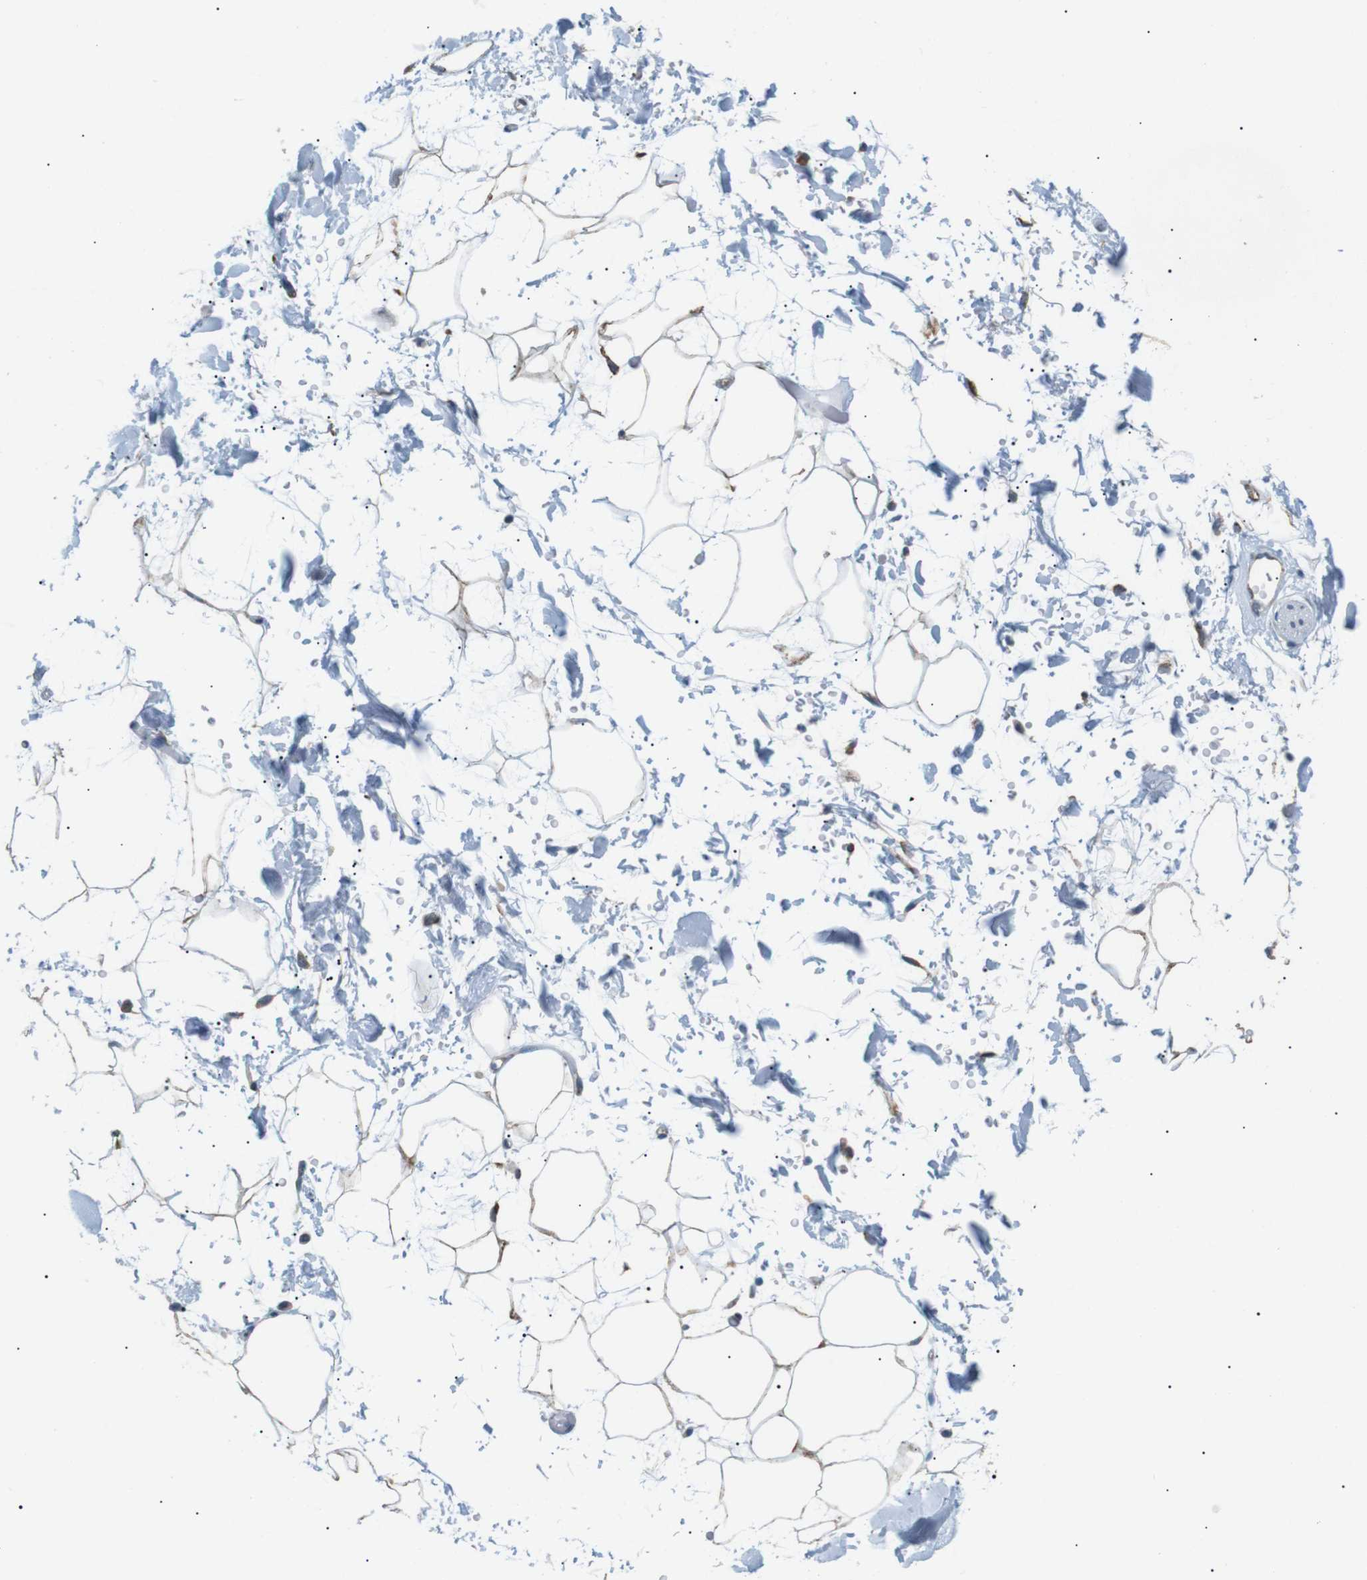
{"staining": {"intensity": "moderate", "quantity": "25%-75%", "location": "cytoplasmic/membranous"}, "tissue": "adipose tissue", "cell_type": "Adipocytes", "image_type": "normal", "snomed": [{"axis": "morphology", "description": "Normal tissue, NOS"}, {"axis": "topography", "description": "Soft tissue"}], "caption": "Moderate cytoplasmic/membranous protein staining is present in about 25%-75% of adipocytes in adipose tissue. The protein of interest is stained brown, and the nuclei are stained in blue (DAB IHC with brightfield microscopy, high magnification).", "gene": "MTARC2", "patient": {"sex": "male", "age": 72}}